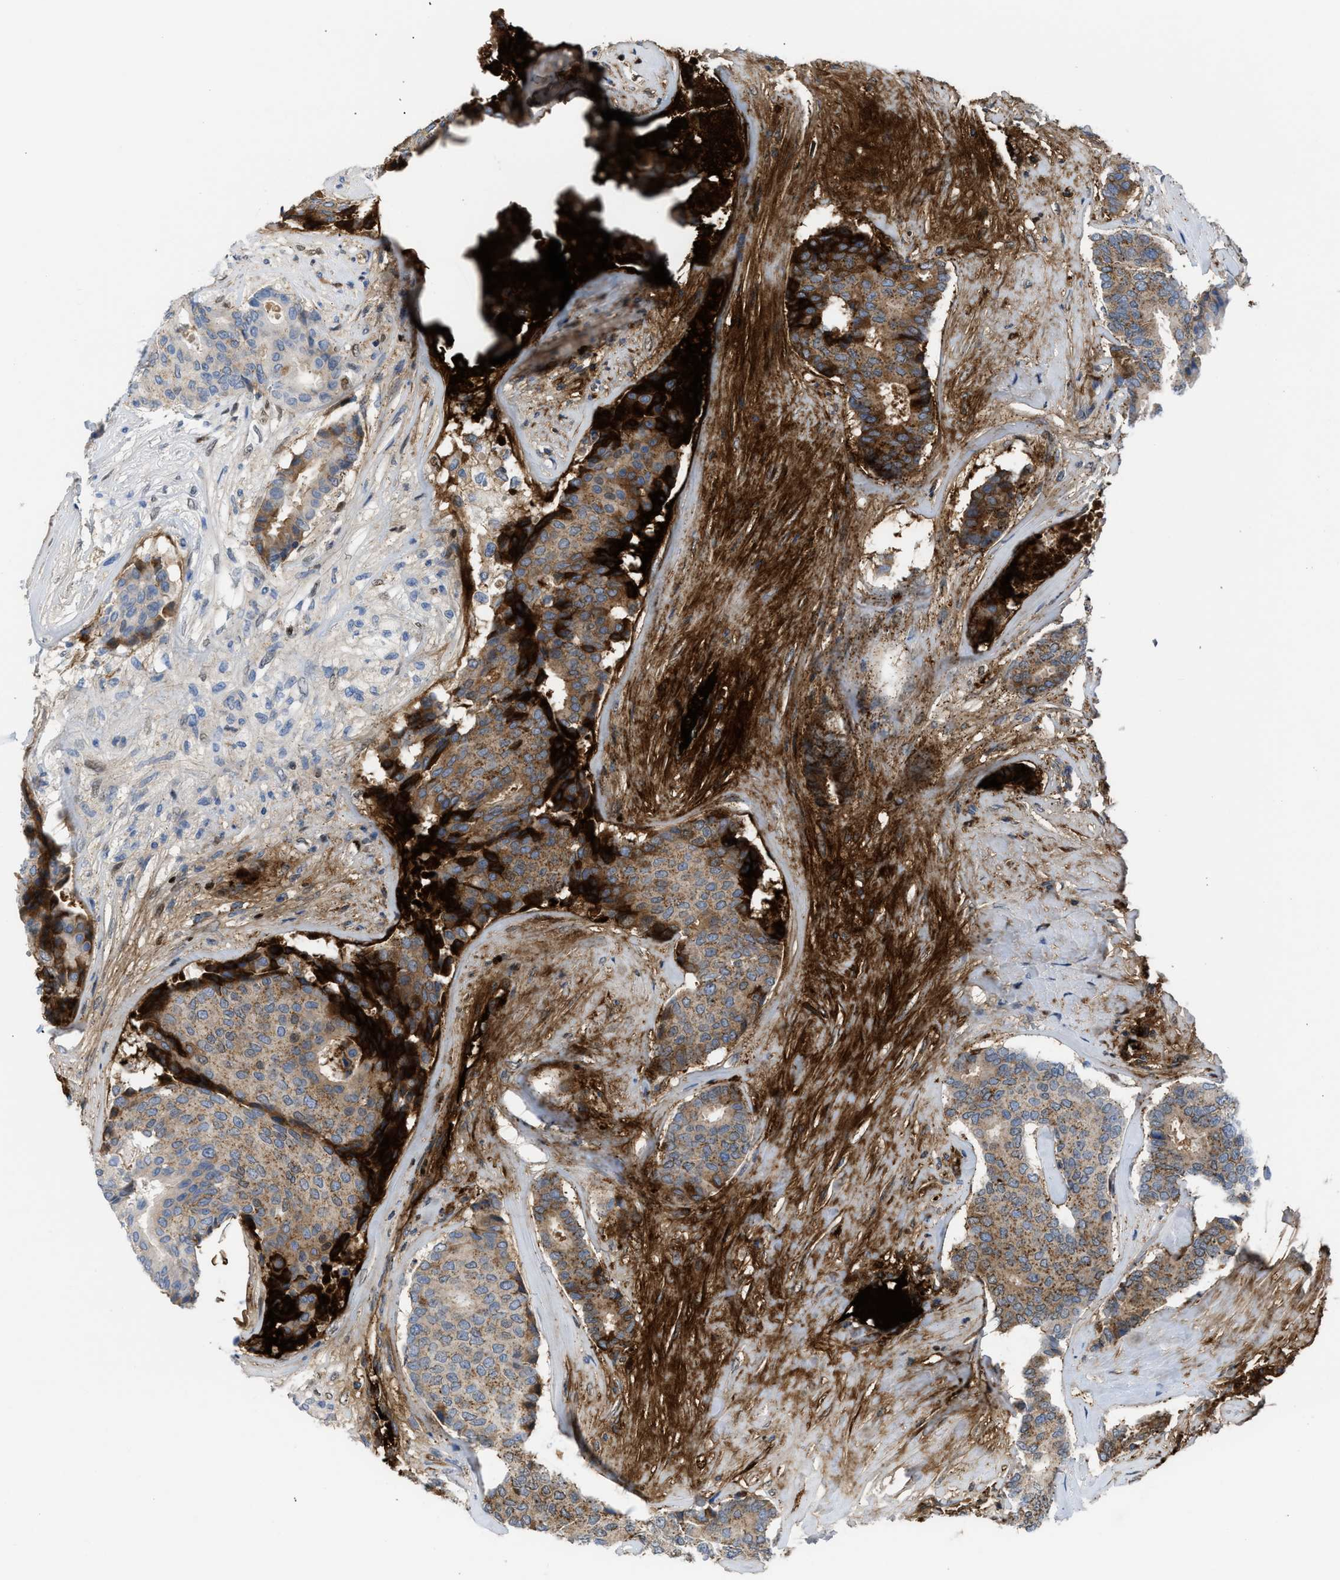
{"staining": {"intensity": "moderate", "quantity": "25%-75%", "location": "cytoplasmic/membranous"}, "tissue": "breast cancer", "cell_type": "Tumor cells", "image_type": "cancer", "snomed": [{"axis": "morphology", "description": "Duct carcinoma"}, {"axis": "topography", "description": "Breast"}], "caption": "Moderate cytoplasmic/membranous expression for a protein is seen in about 25%-75% of tumor cells of breast cancer using immunohistochemistry (IHC).", "gene": "LEF1", "patient": {"sex": "female", "age": 75}}